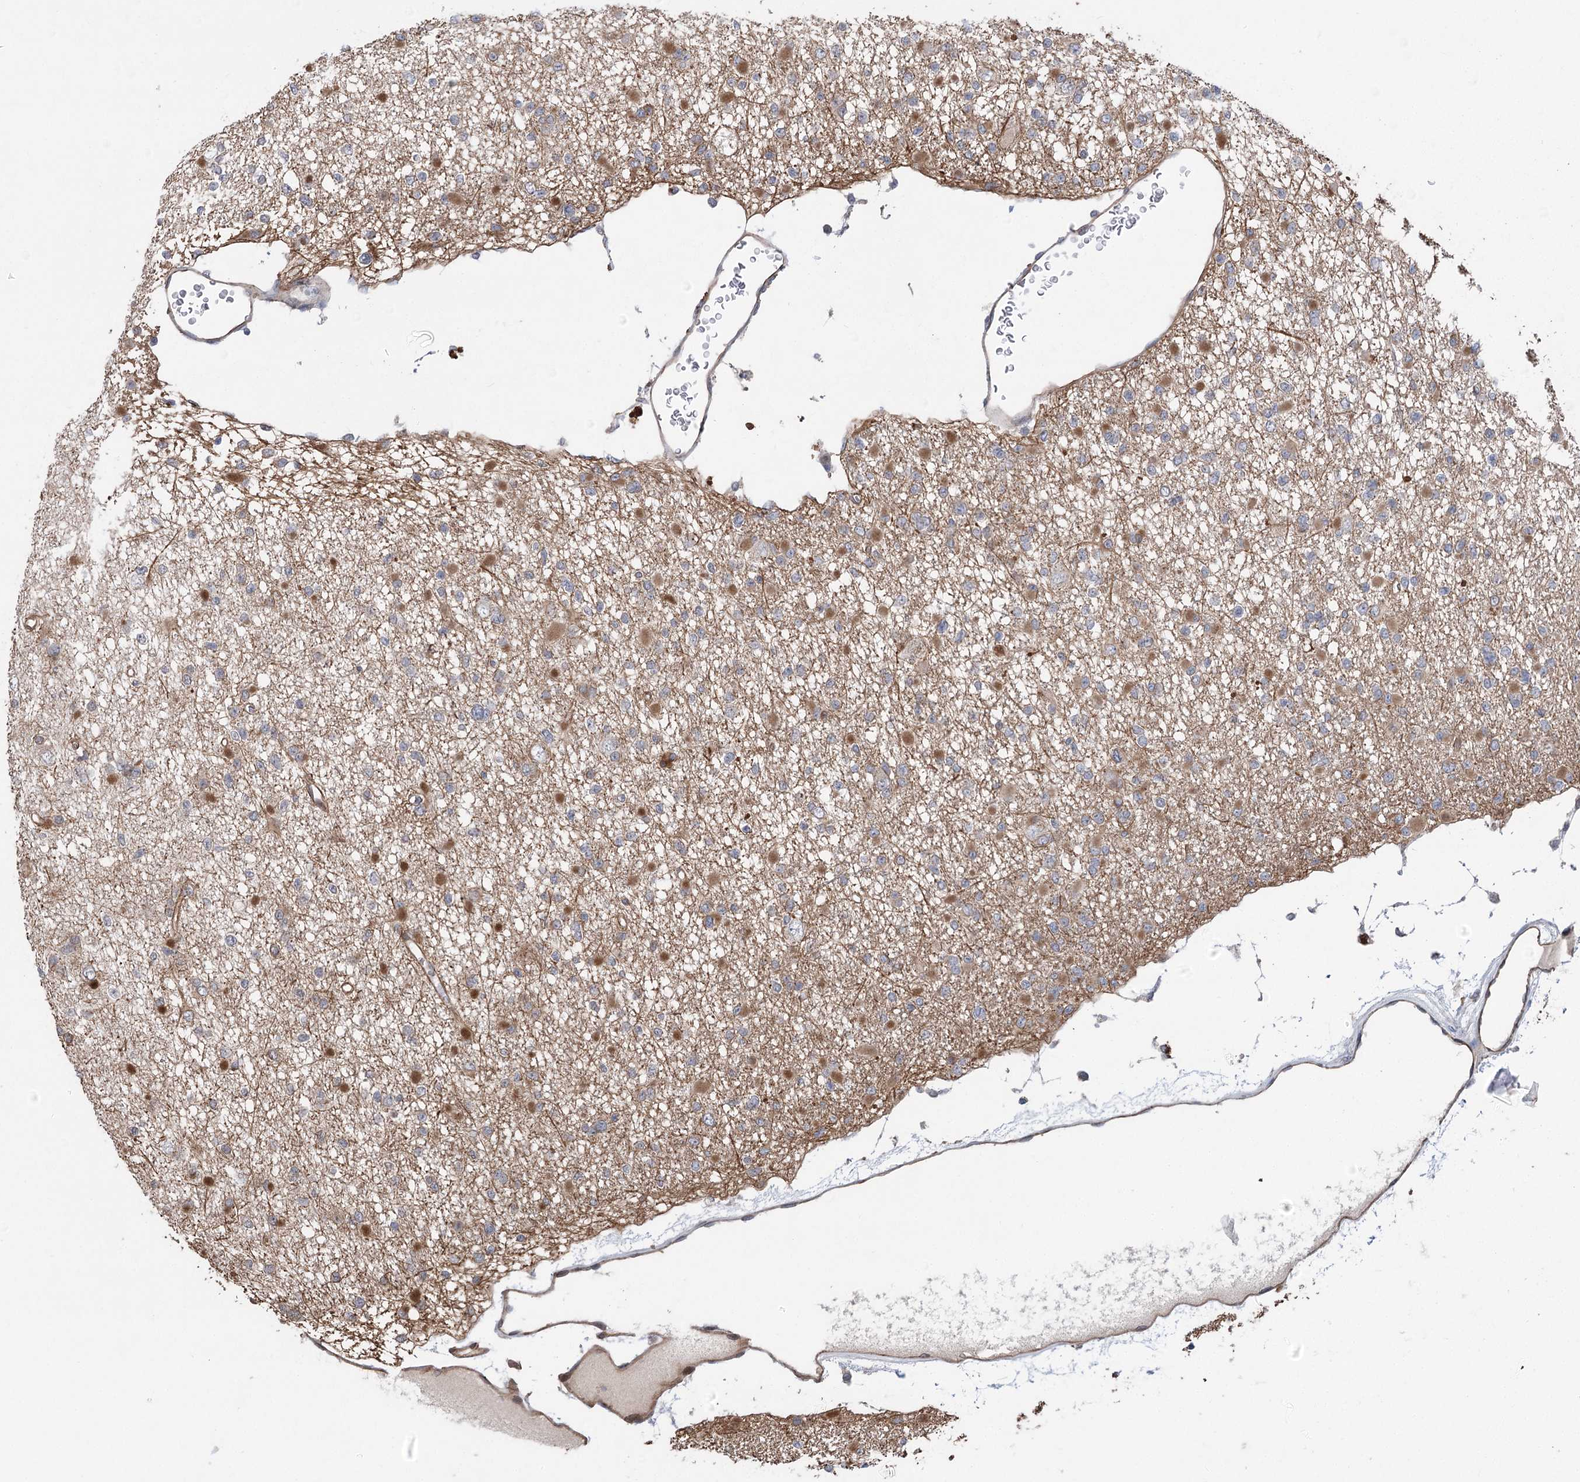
{"staining": {"intensity": "negative", "quantity": "none", "location": "none"}, "tissue": "glioma", "cell_type": "Tumor cells", "image_type": "cancer", "snomed": [{"axis": "morphology", "description": "Glioma, malignant, Low grade"}, {"axis": "topography", "description": "Brain"}], "caption": "The histopathology image demonstrates no significant expression in tumor cells of glioma.", "gene": "RWDD4", "patient": {"sex": "female", "age": 22}}